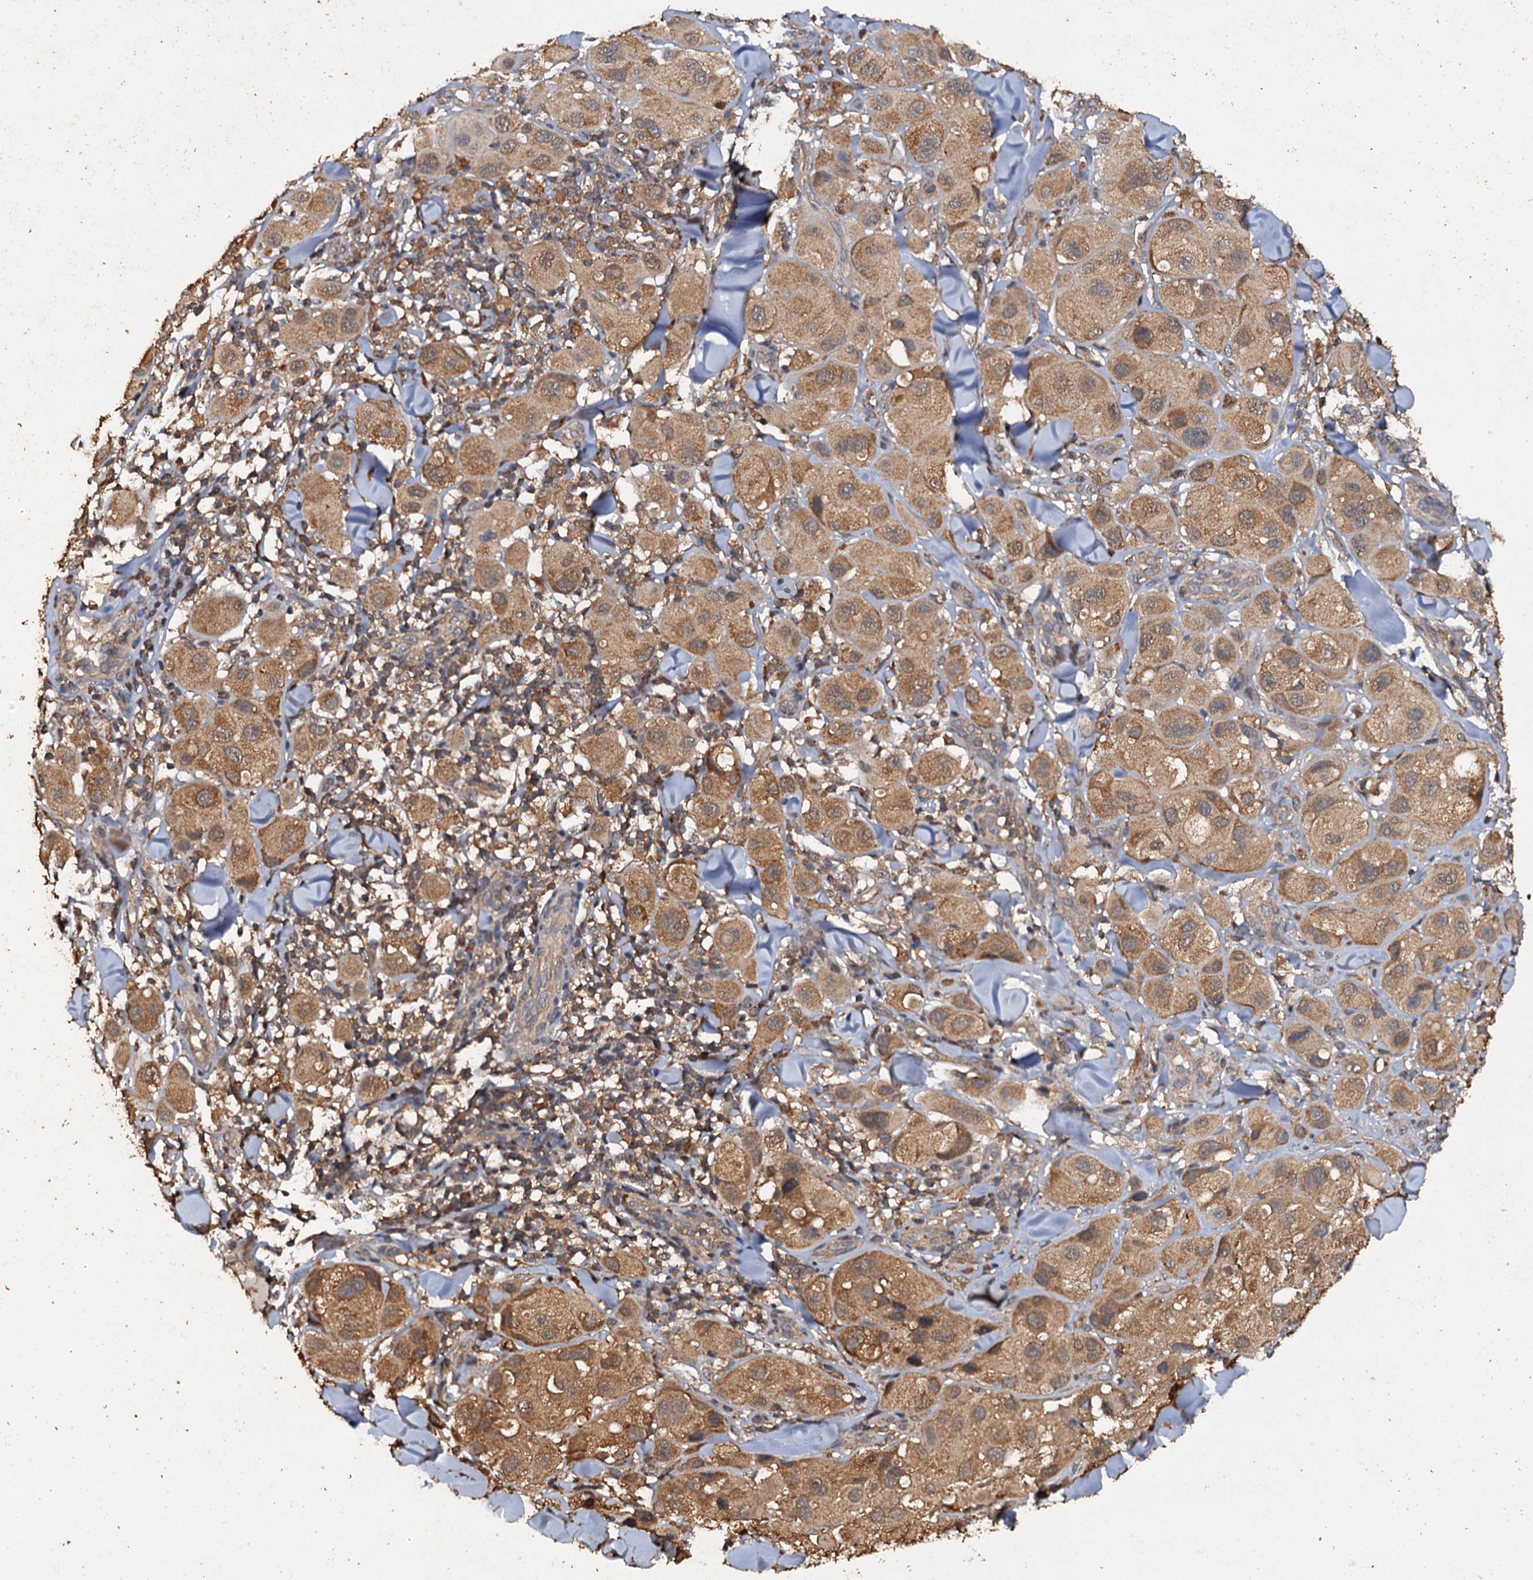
{"staining": {"intensity": "moderate", "quantity": ">75%", "location": "cytoplasmic/membranous"}, "tissue": "melanoma", "cell_type": "Tumor cells", "image_type": "cancer", "snomed": [{"axis": "morphology", "description": "Malignant melanoma, Metastatic site"}, {"axis": "topography", "description": "Skin"}], "caption": "Human malignant melanoma (metastatic site) stained for a protein (brown) shows moderate cytoplasmic/membranous positive staining in approximately >75% of tumor cells.", "gene": "PSMD9", "patient": {"sex": "male", "age": 41}}